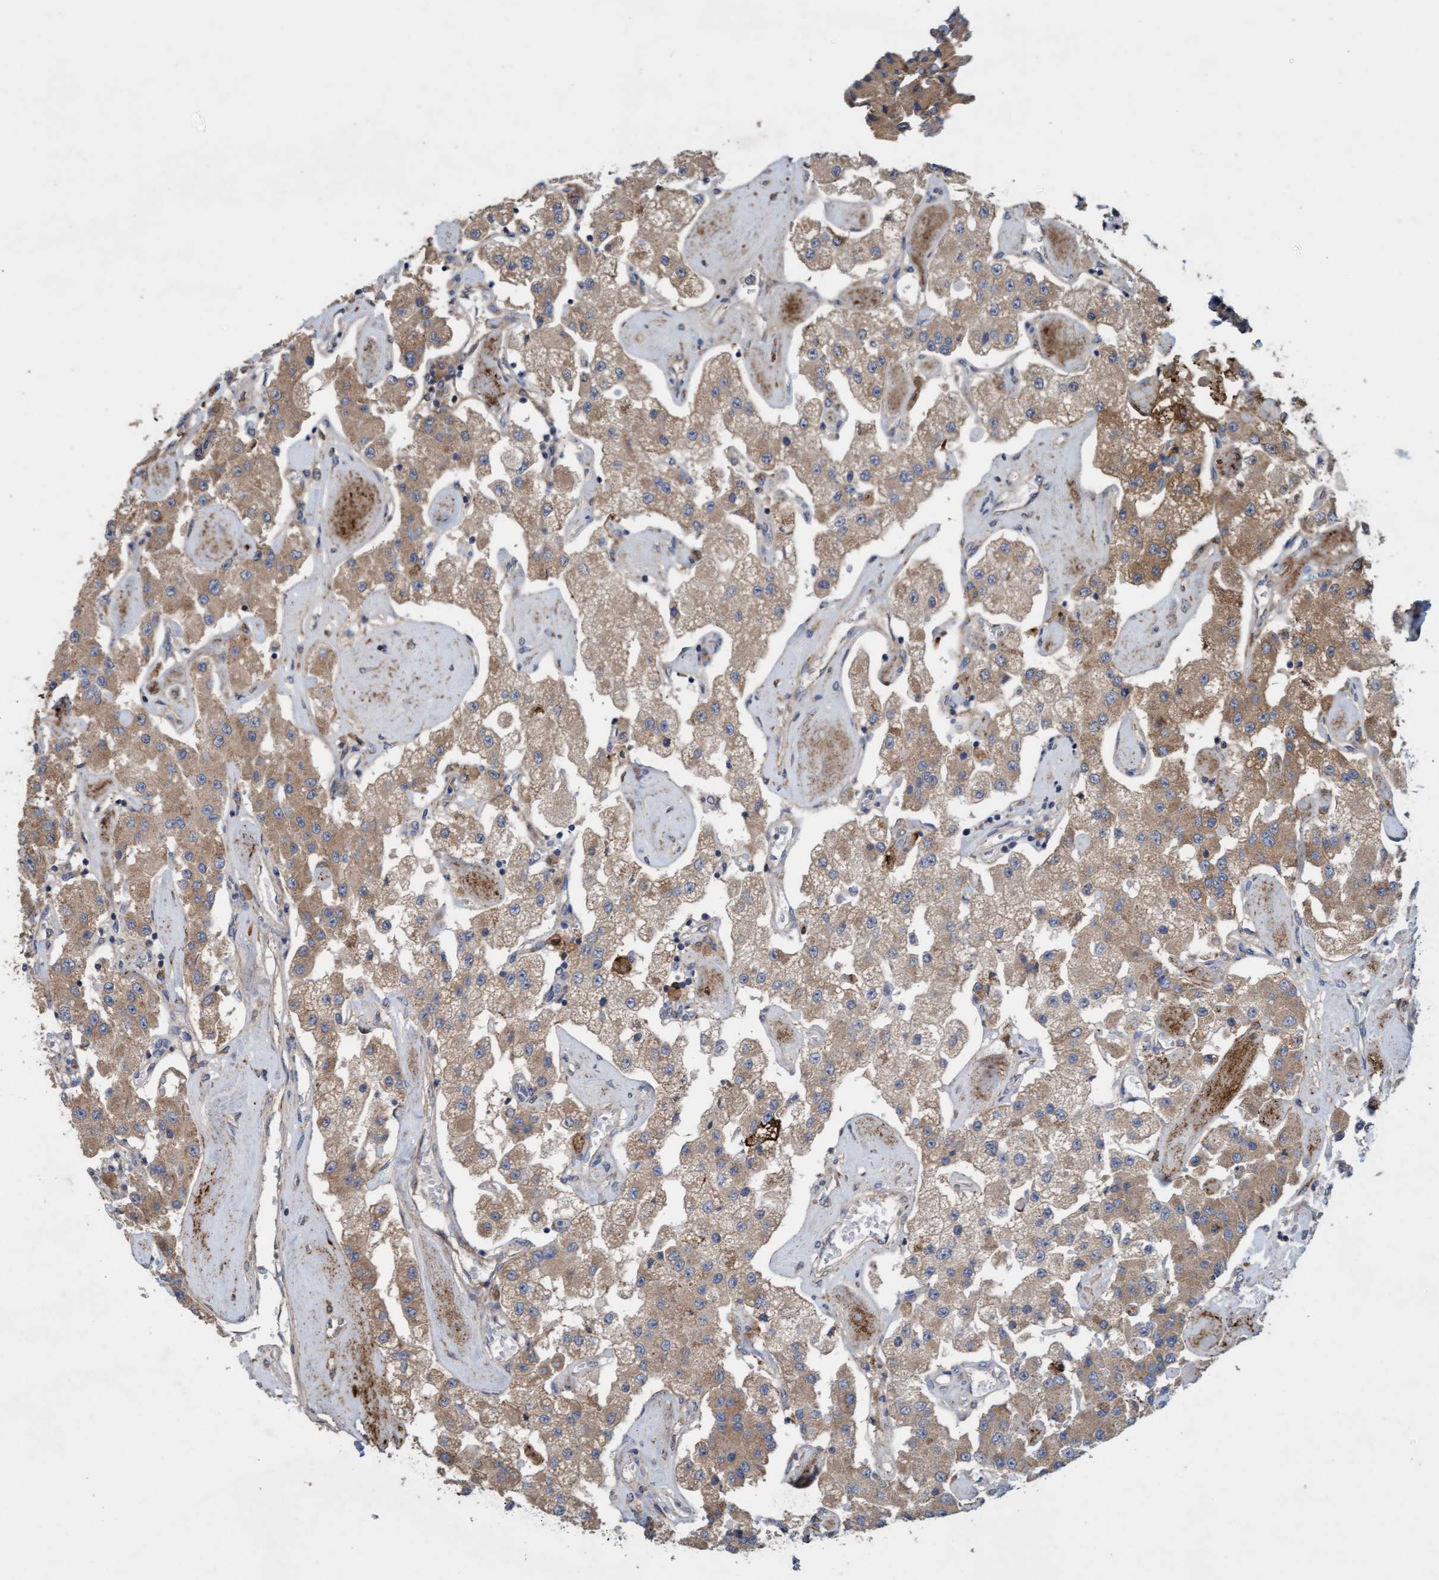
{"staining": {"intensity": "moderate", "quantity": ">75%", "location": "cytoplasmic/membranous"}, "tissue": "carcinoid", "cell_type": "Tumor cells", "image_type": "cancer", "snomed": [{"axis": "morphology", "description": "Carcinoid, malignant, NOS"}, {"axis": "topography", "description": "Pancreas"}], "caption": "This is a micrograph of immunohistochemistry (IHC) staining of carcinoid (malignant), which shows moderate positivity in the cytoplasmic/membranous of tumor cells.", "gene": "DDHD2", "patient": {"sex": "male", "age": 41}}